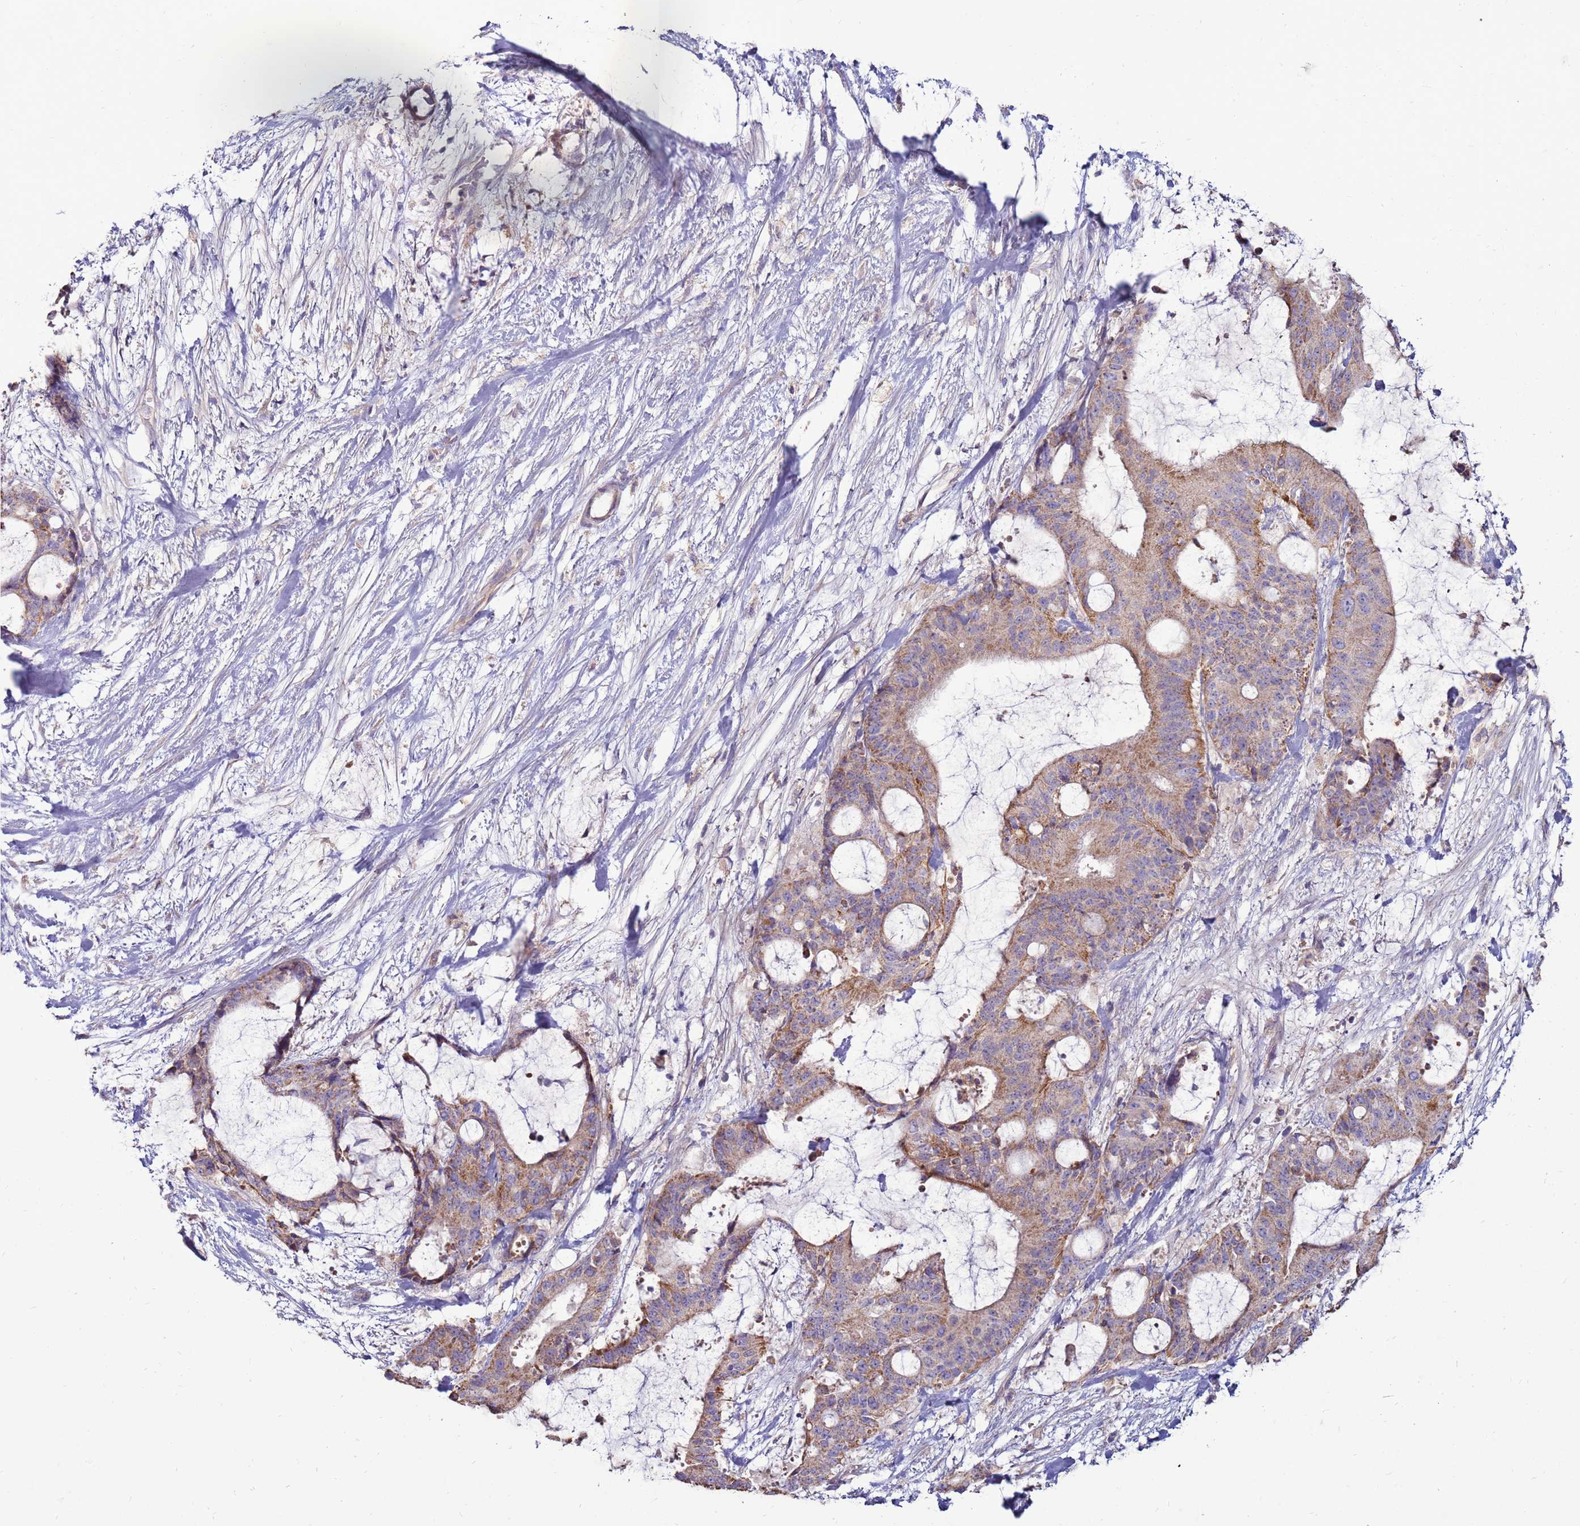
{"staining": {"intensity": "moderate", "quantity": ">75%", "location": "cytoplasmic/membranous"}, "tissue": "liver cancer", "cell_type": "Tumor cells", "image_type": "cancer", "snomed": [{"axis": "morphology", "description": "Normal tissue, NOS"}, {"axis": "morphology", "description": "Cholangiocarcinoma"}, {"axis": "topography", "description": "Liver"}, {"axis": "topography", "description": "Peripheral nerve tissue"}], "caption": "A histopathology image showing moderate cytoplasmic/membranous expression in about >75% of tumor cells in liver cancer, as visualized by brown immunohistochemical staining.", "gene": "TRAPPC4", "patient": {"sex": "female", "age": 73}}